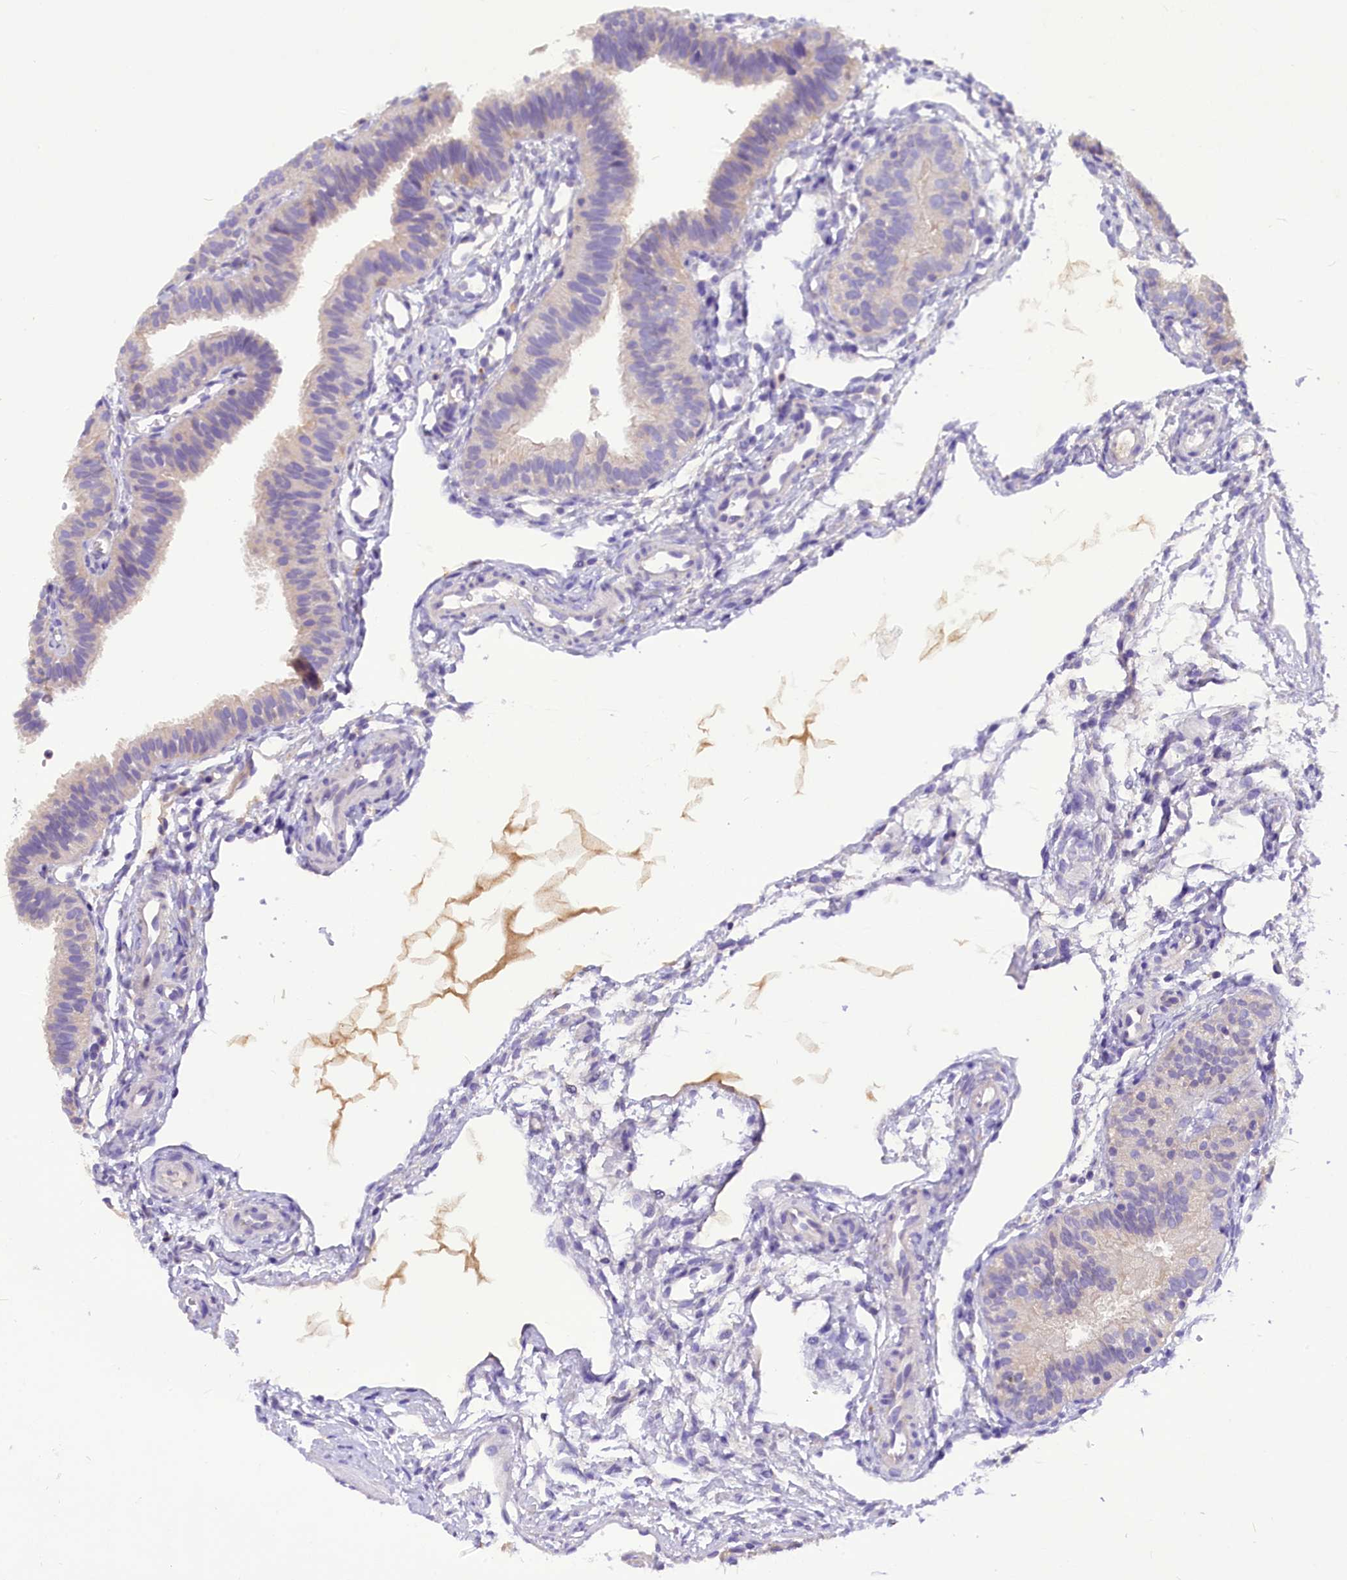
{"staining": {"intensity": "negative", "quantity": "none", "location": "none"}, "tissue": "fallopian tube", "cell_type": "Glandular cells", "image_type": "normal", "snomed": [{"axis": "morphology", "description": "Normal tissue, NOS"}, {"axis": "topography", "description": "Fallopian tube"}], "caption": "Glandular cells are negative for brown protein staining in normal fallopian tube. (IHC, brightfield microscopy, high magnification).", "gene": "AP3B2", "patient": {"sex": "female", "age": 35}}